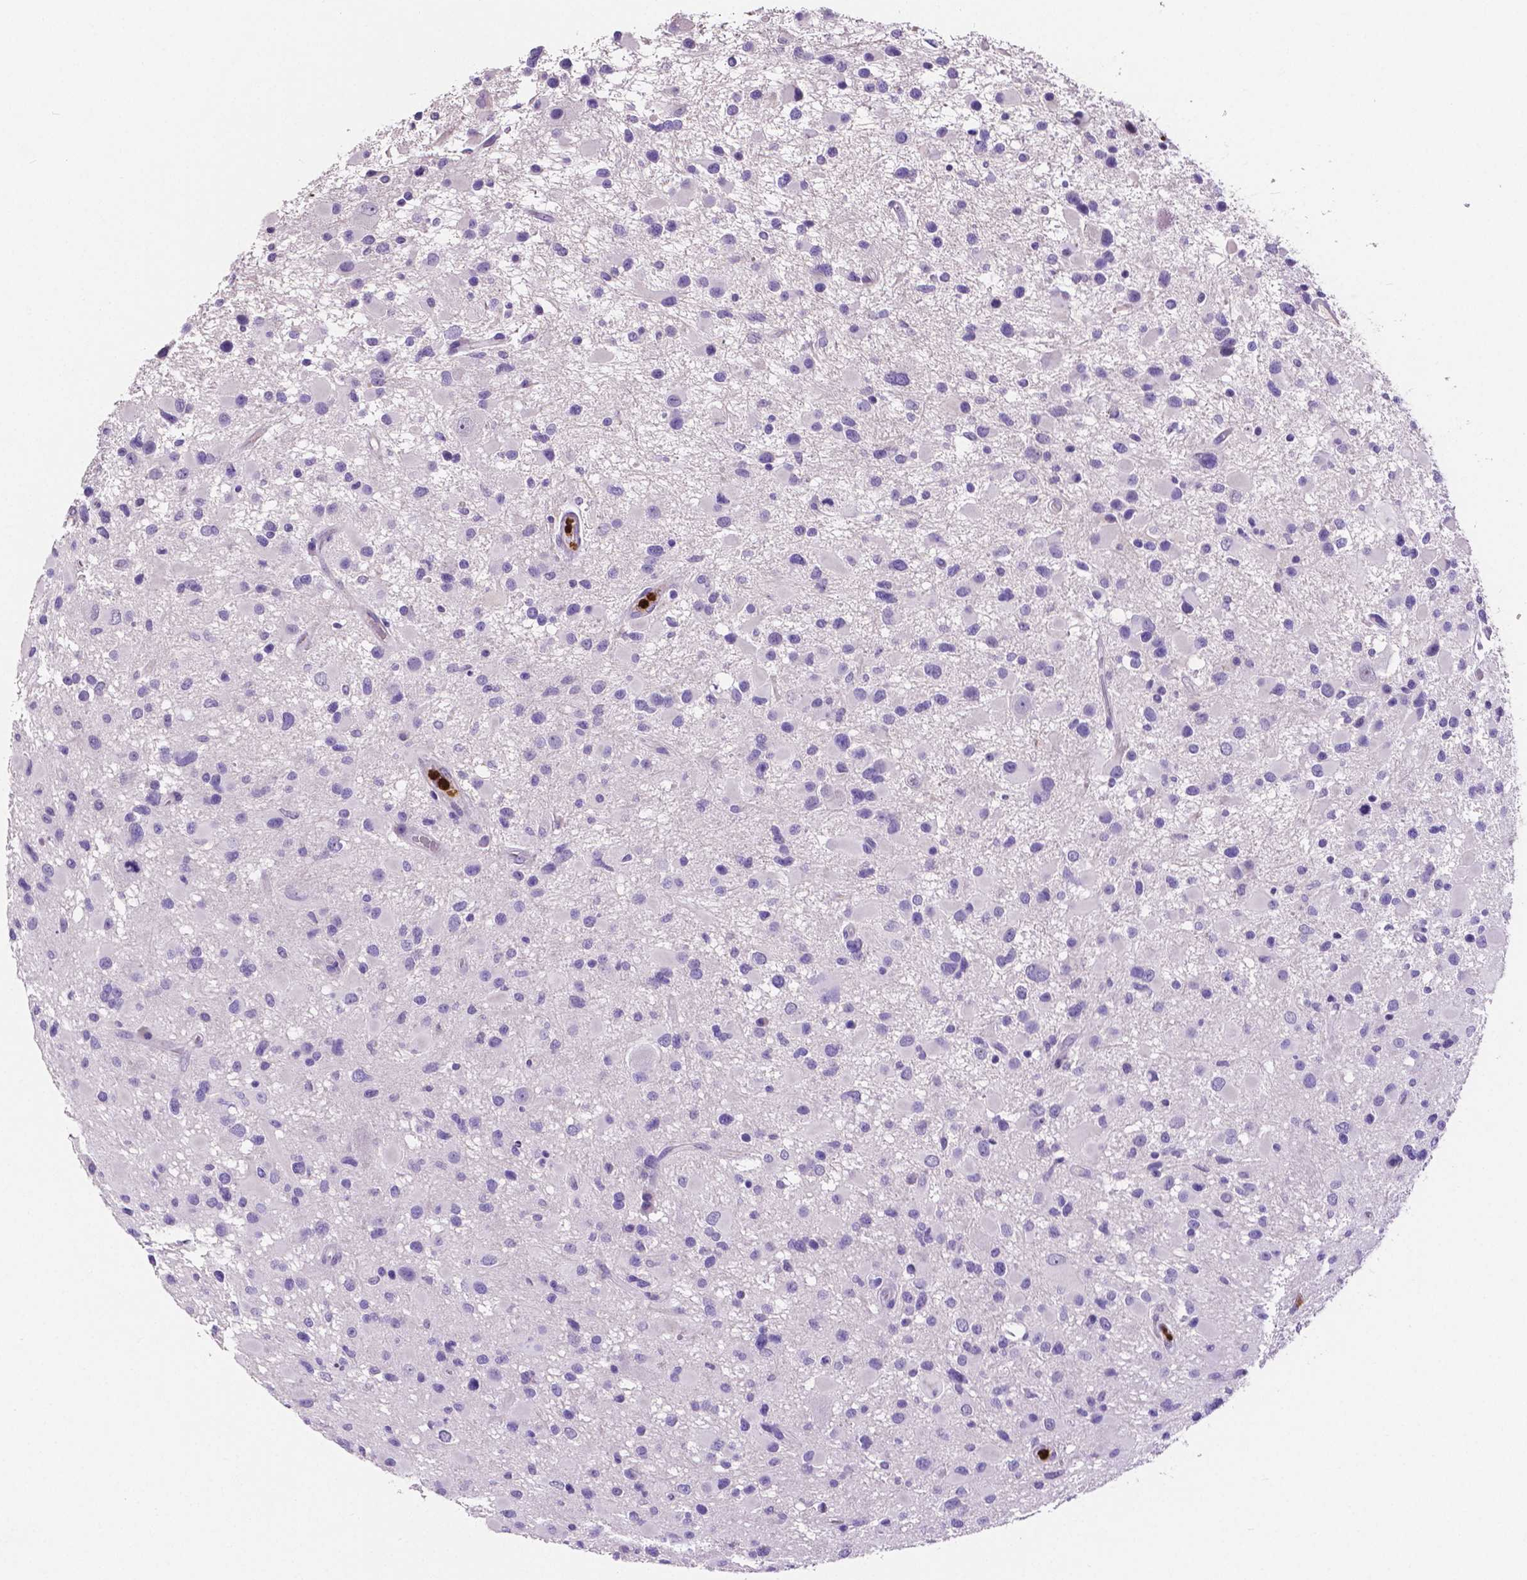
{"staining": {"intensity": "negative", "quantity": "none", "location": "none"}, "tissue": "glioma", "cell_type": "Tumor cells", "image_type": "cancer", "snomed": [{"axis": "morphology", "description": "Glioma, malignant, Low grade"}, {"axis": "topography", "description": "Brain"}], "caption": "There is no significant expression in tumor cells of low-grade glioma (malignant).", "gene": "MMP9", "patient": {"sex": "female", "age": 32}}